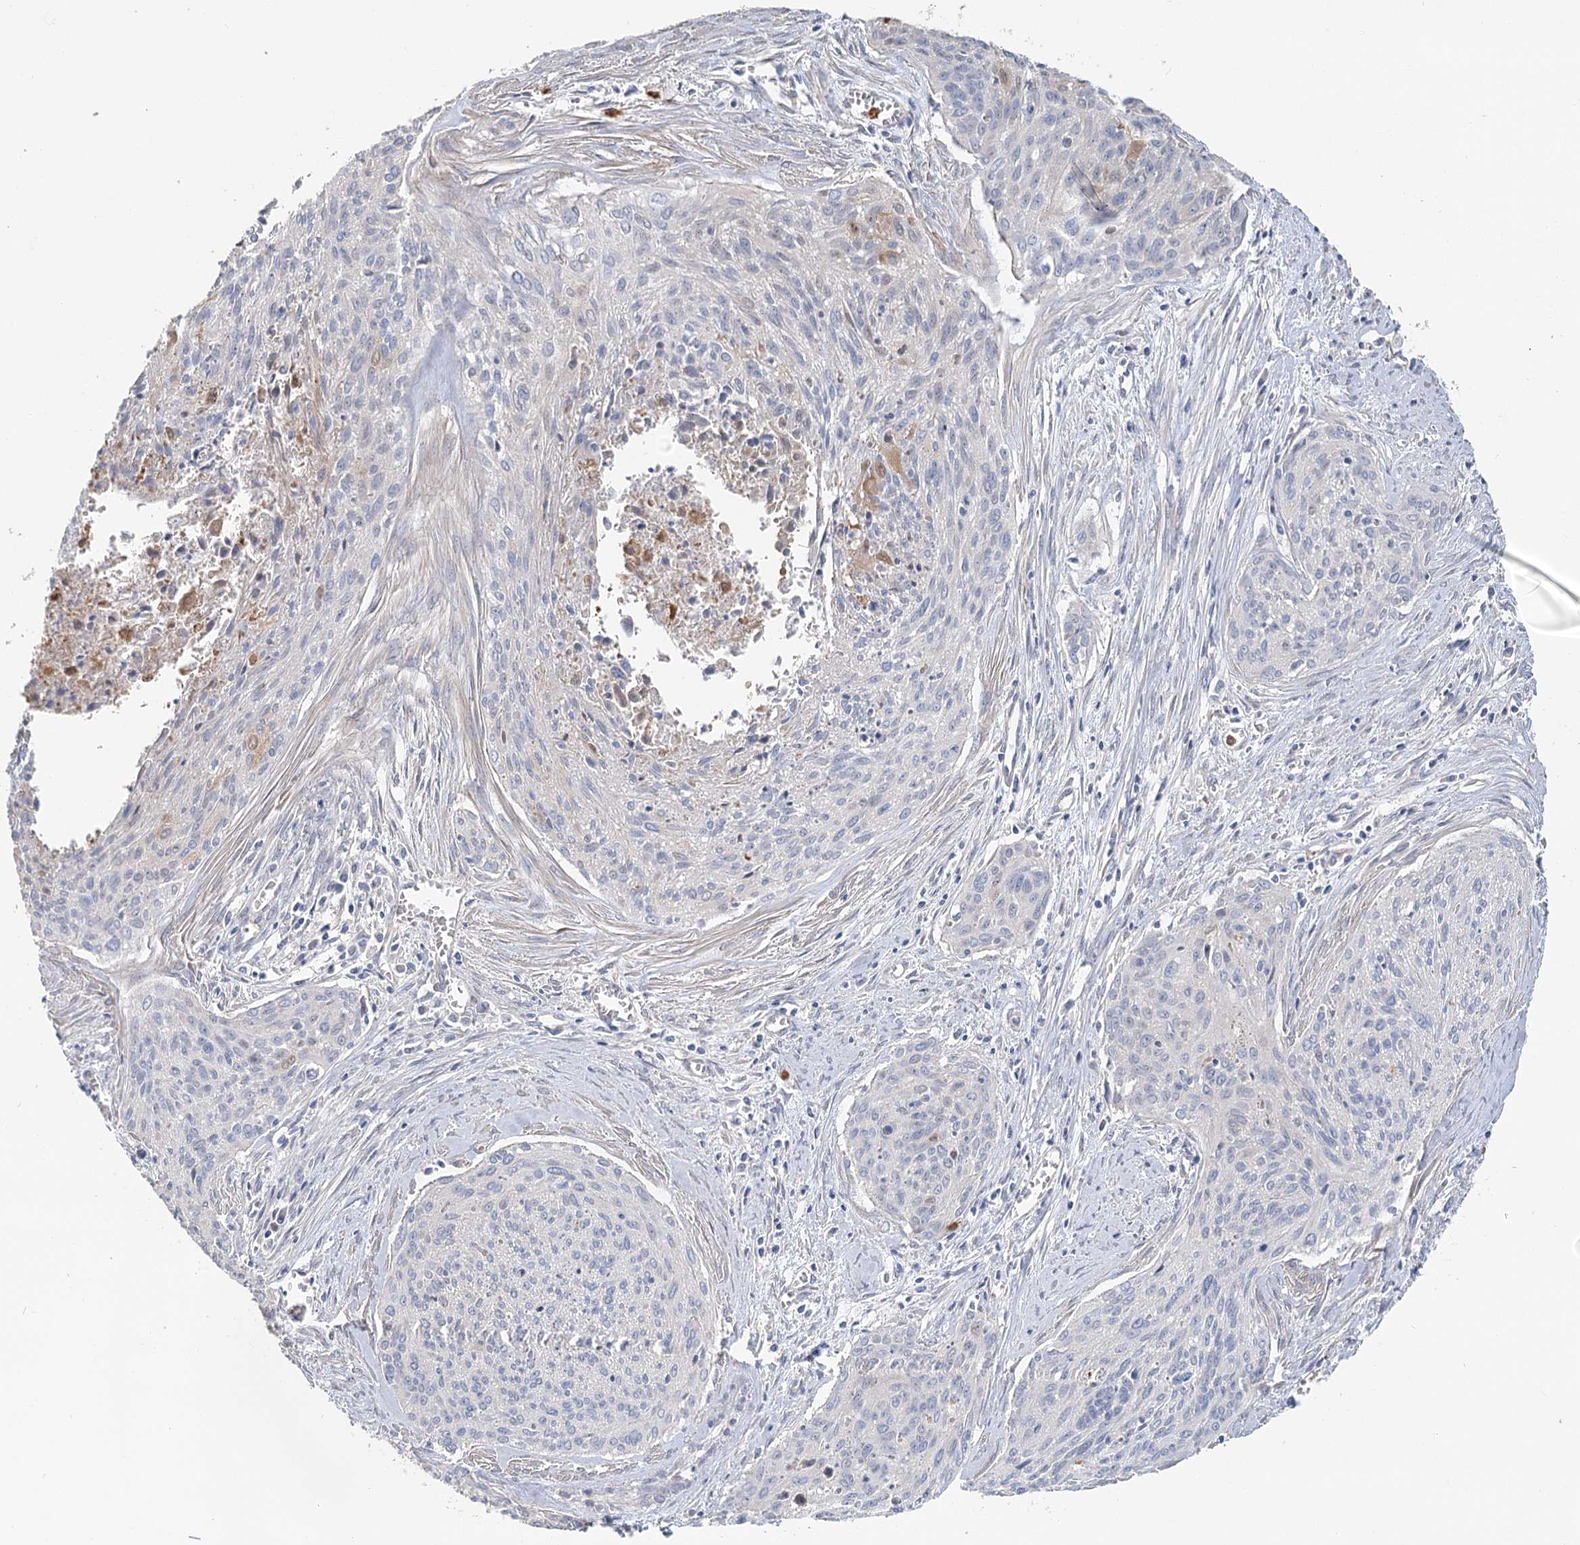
{"staining": {"intensity": "negative", "quantity": "none", "location": "none"}, "tissue": "cervical cancer", "cell_type": "Tumor cells", "image_type": "cancer", "snomed": [{"axis": "morphology", "description": "Squamous cell carcinoma, NOS"}, {"axis": "topography", "description": "Cervix"}], "caption": "The histopathology image reveals no significant expression in tumor cells of cervical cancer (squamous cell carcinoma).", "gene": "EPB41L5", "patient": {"sex": "female", "age": 55}}